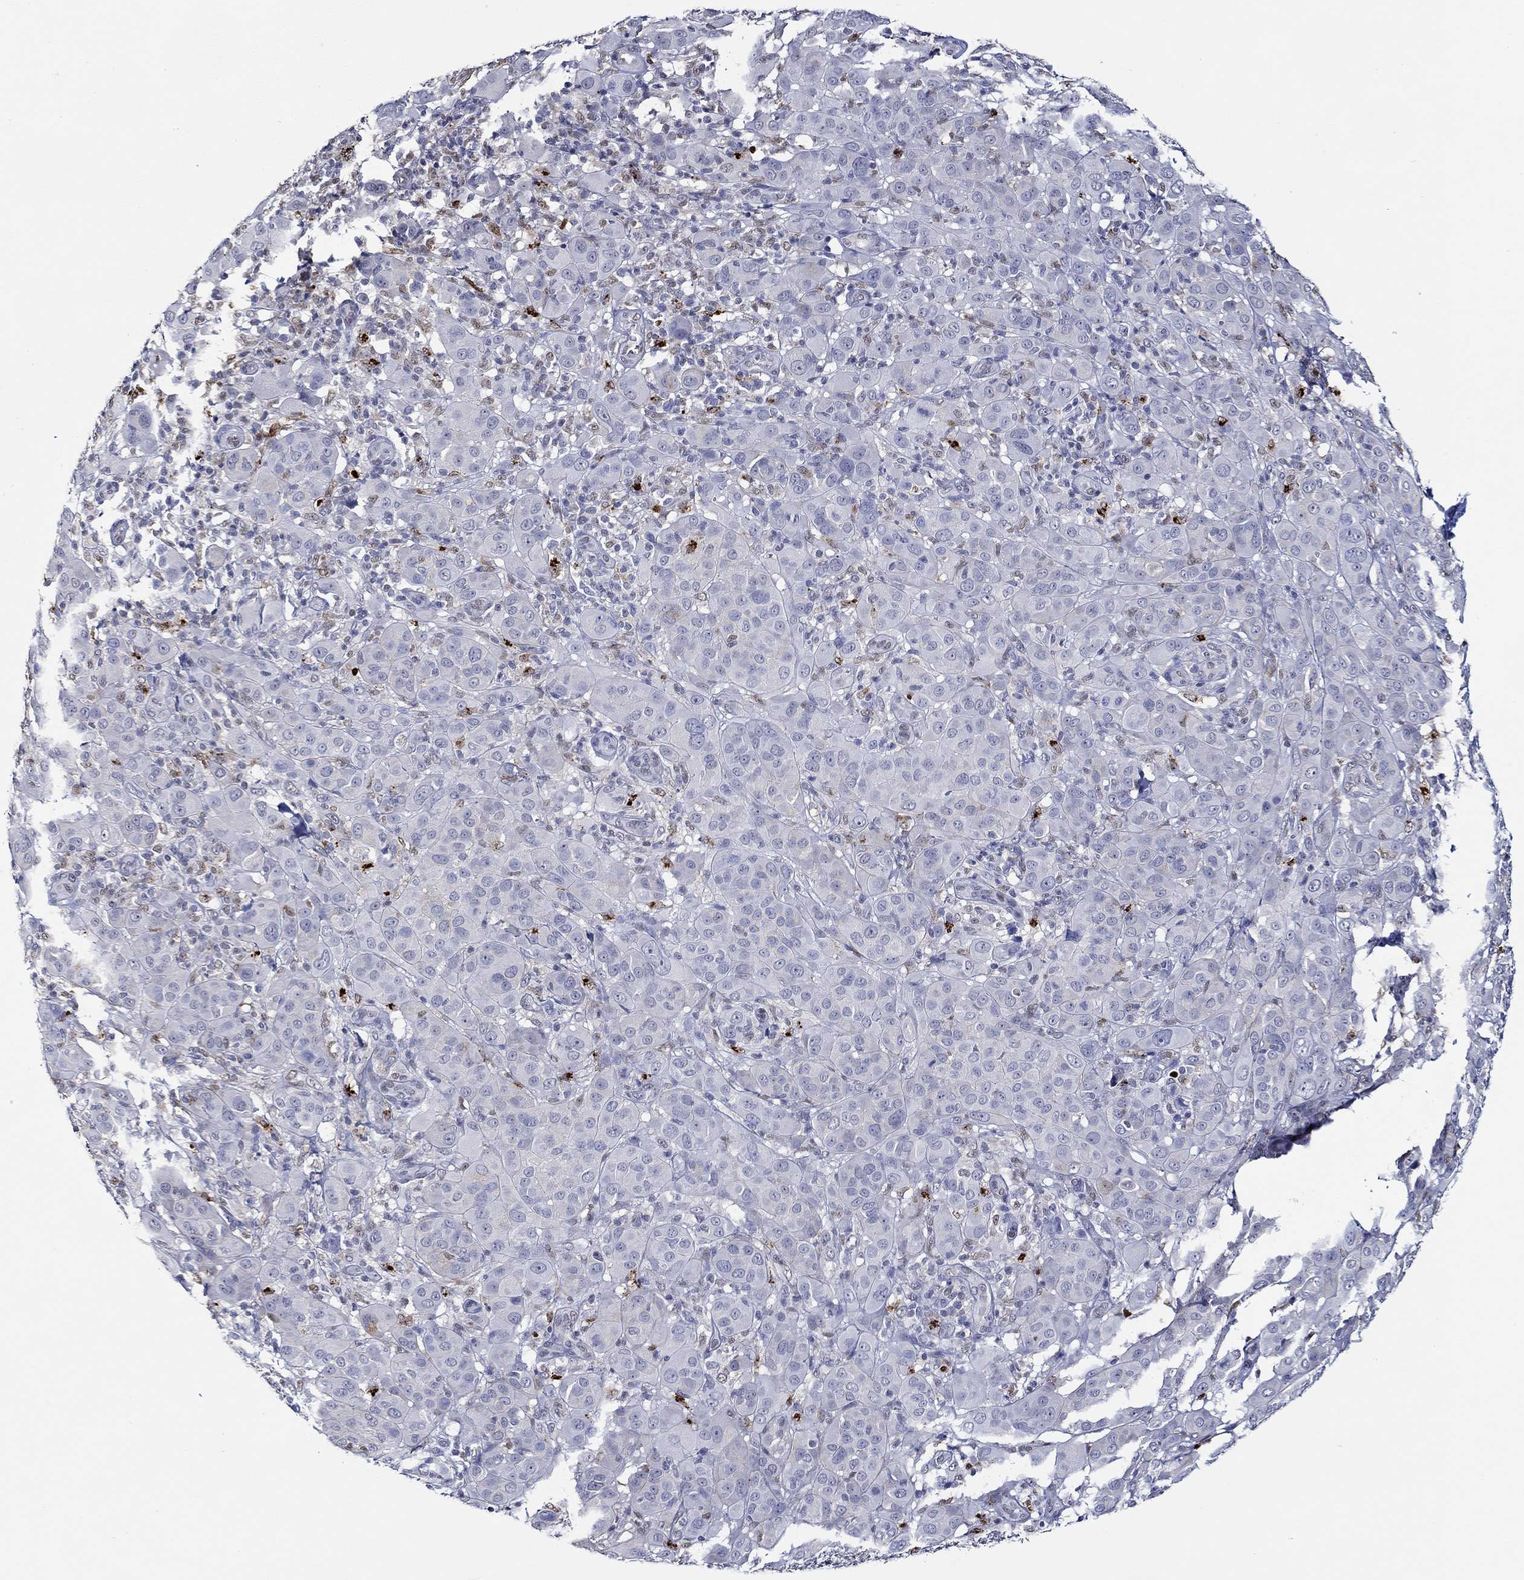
{"staining": {"intensity": "negative", "quantity": "none", "location": "none"}, "tissue": "melanoma", "cell_type": "Tumor cells", "image_type": "cancer", "snomed": [{"axis": "morphology", "description": "Malignant melanoma, NOS"}, {"axis": "topography", "description": "Skin"}], "caption": "DAB immunohistochemical staining of melanoma displays no significant expression in tumor cells.", "gene": "GATA2", "patient": {"sex": "female", "age": 87}}